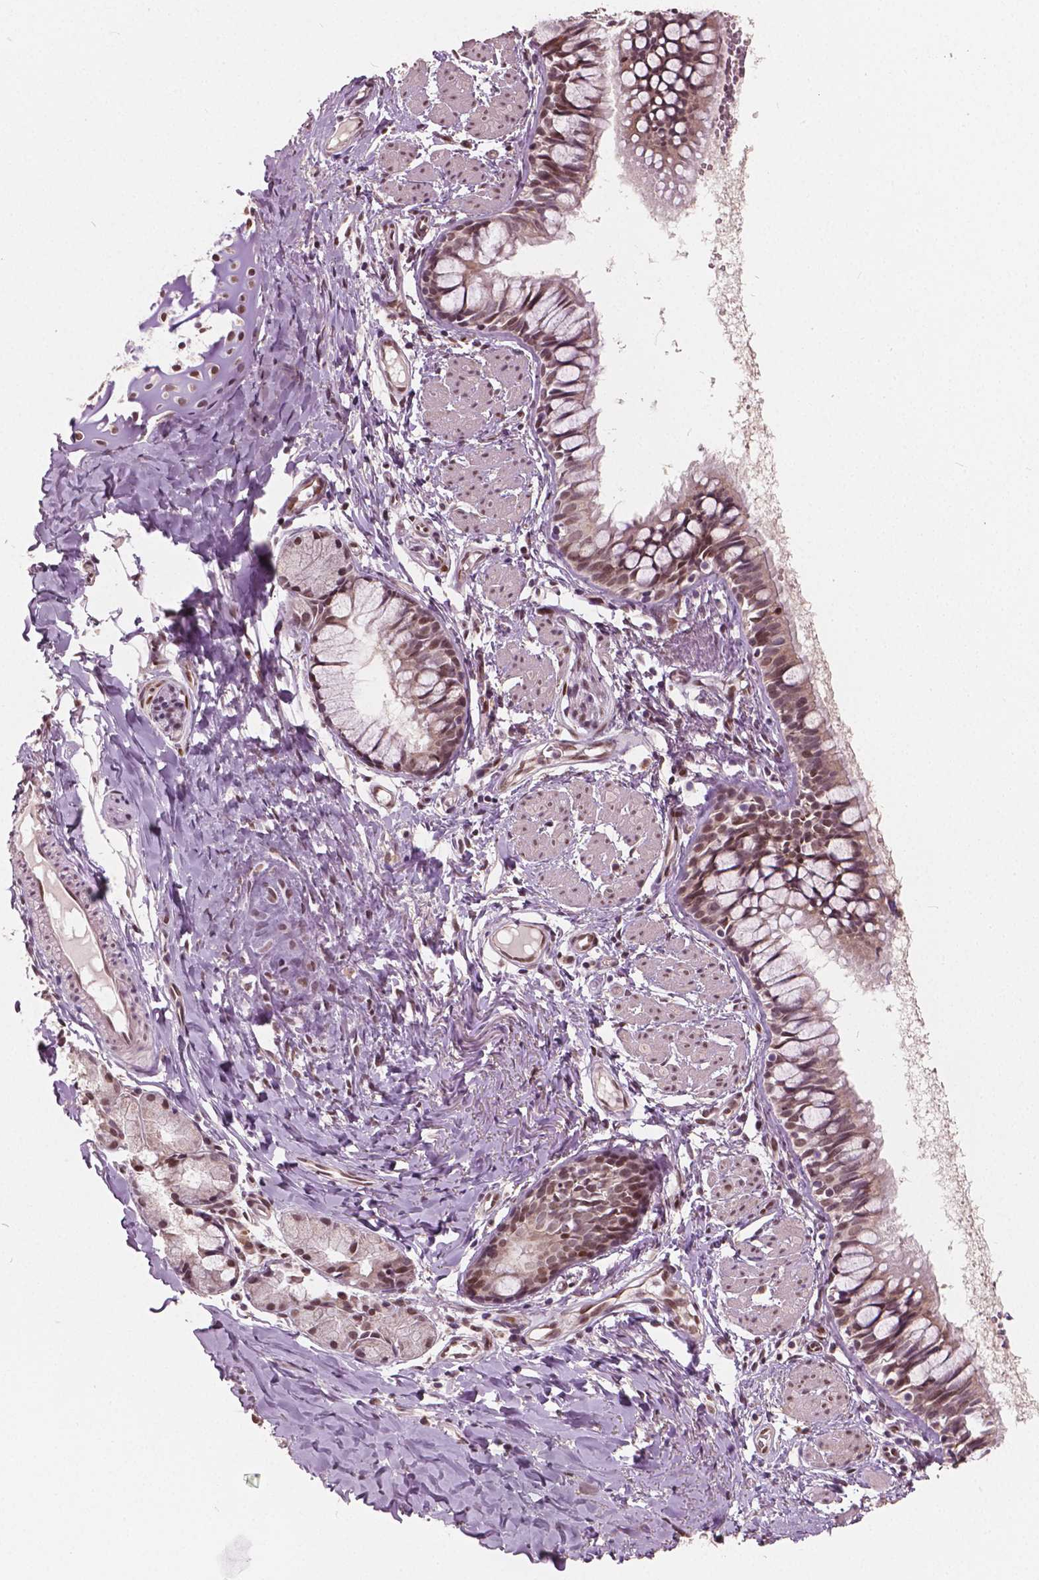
{"staining": {"intensity": "weak", "quantity": "25%-75%", "location": "nuclear"}, "tissue": "bronchus", "cell_type": "Respiratory epithelial cells", "image_type": "normal", "snomed": [{"axis": "morphology", "description": "Normal tissue, NOS"}, {"axis": "topography", "description": "Bronchus"}], "caption": "Protein staining of normal bronchus shows weak nuclear positivity in approximately 25%-75% of respiratory epithelial cells.", "gene": "HMBOX1", "patient": {"sex": "male", "age": 1}}